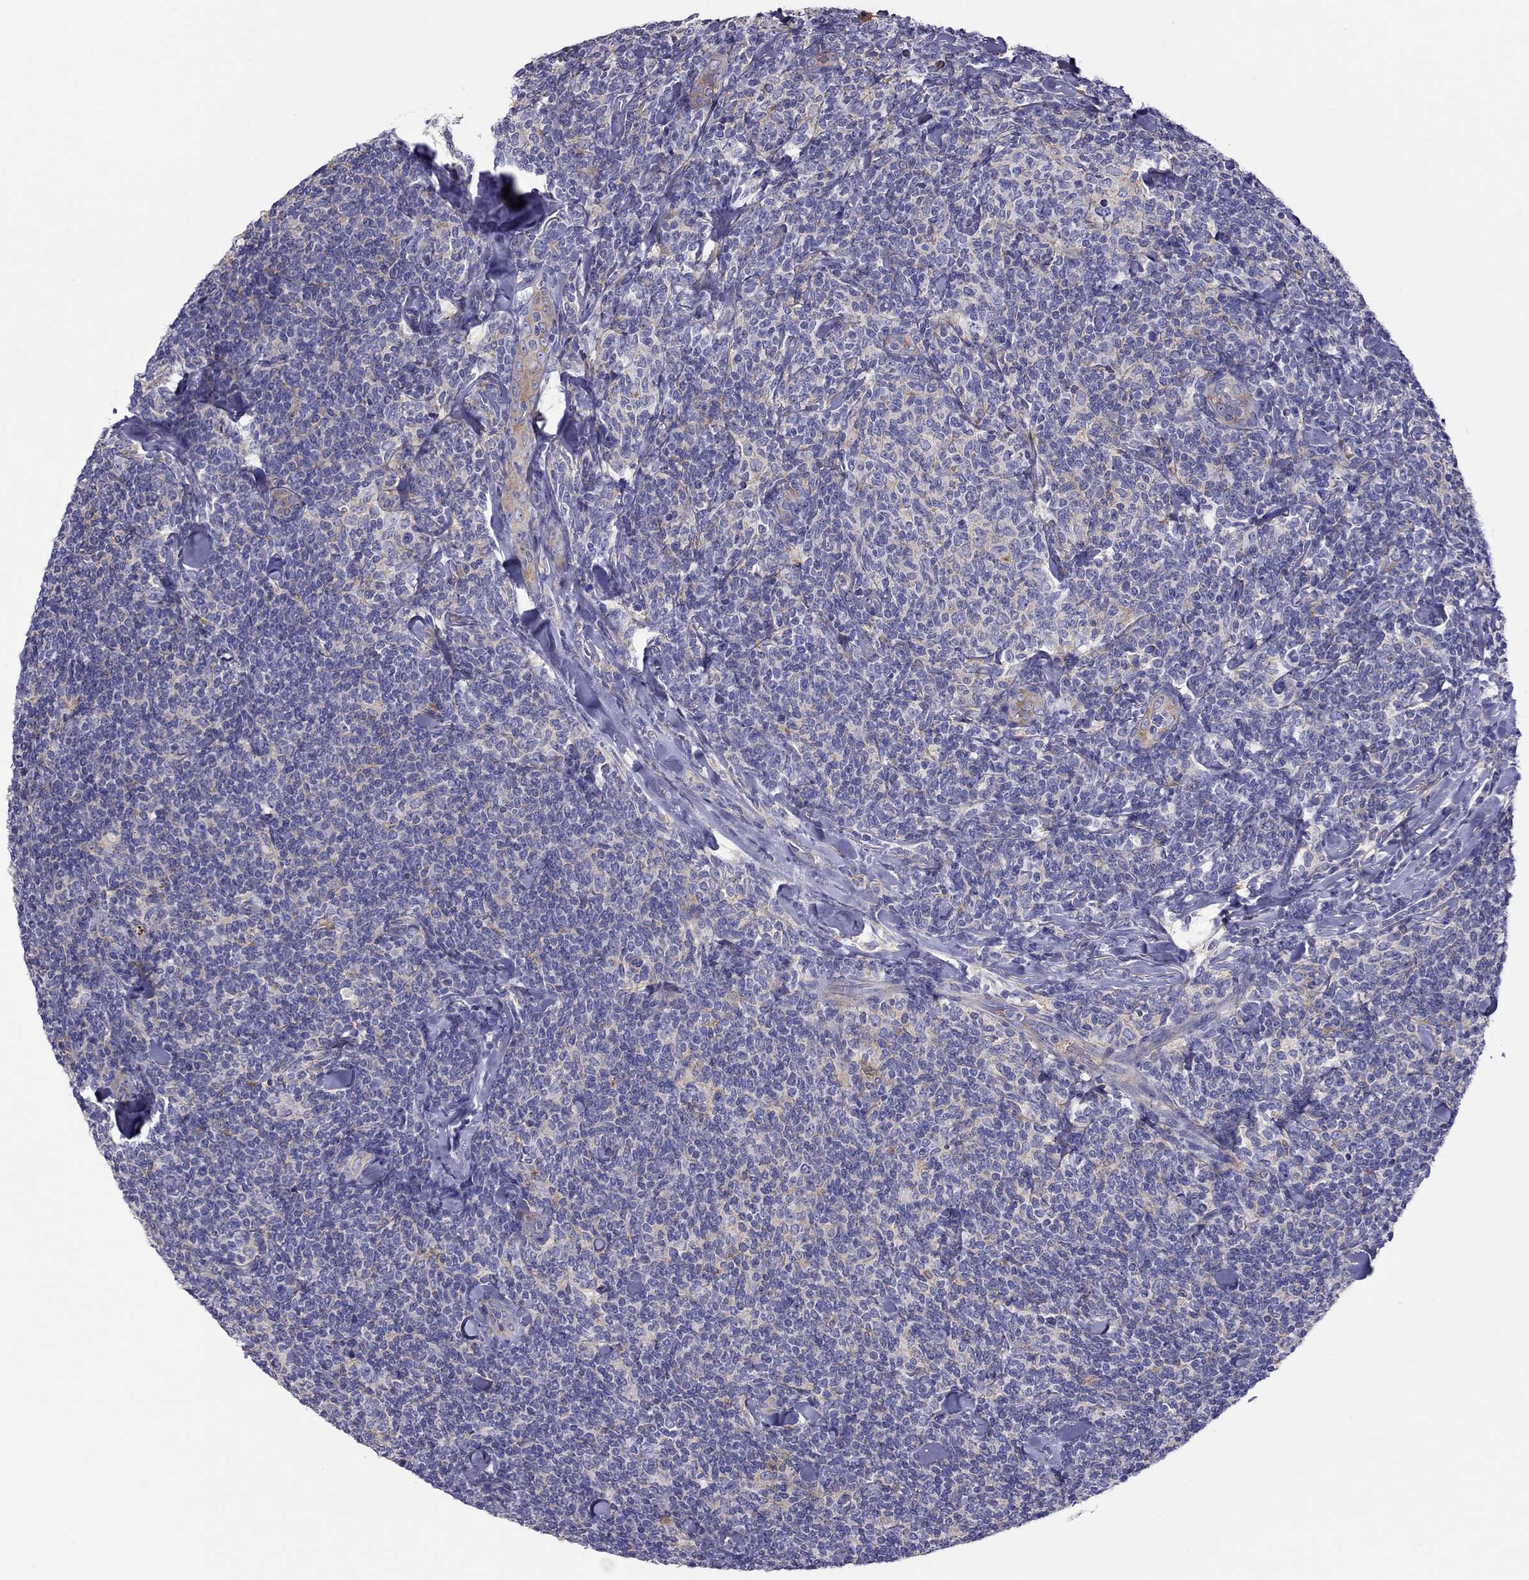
{"staining": {"intensity": "negative", "quantity": "none", "location": "none"}, "tissue": "lymphoma", "cell_type": "Tumor cells", "image_type": "cancer", "snomed": [{"axis": "morphology", "description": "Malignant lymphoma, non-Hodgkin's type, Low grade"}, {"axis": "topography", "description": "Lymph node"}], "caption": "IHC photomicrograph of neoplastic tissue: lymphoma stained with DAB (3,3'-diaminobenzidine) demonstrates no significant protein positivity in tumor cells.", "gene": "ALOX15B", "patient": {"sex": "female", "age": 56}}